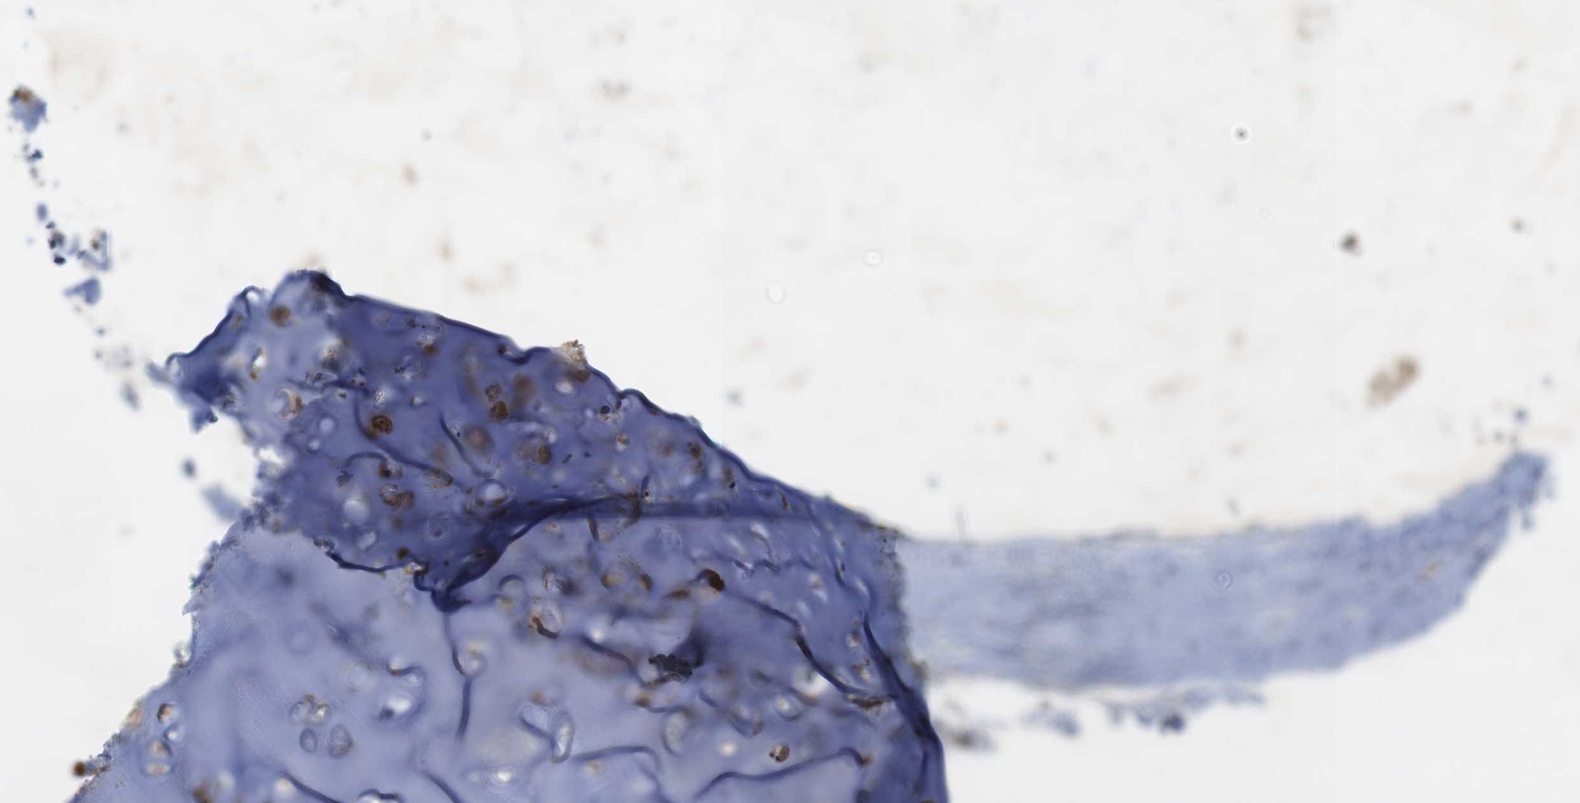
{"staining": {"intensity": "negative", "quantity": "none", "location": "none"}, "tissue": "adipose tissue", "cell_type": "Adipocytes", "image_type": "normal", "snomed": [{"axis": "morphology", "description": "Normal tissue, NOS"}, {"axis": "topography", "description": "Cartilage tissue"}, {"axis": "topography", "description": "Bronchus"}], "caption": "The IHC image has no significant expression in adipocytes of adipose tissue.", "gene": "KCNS3", "patient": {"sex": "female", "age": 73}}